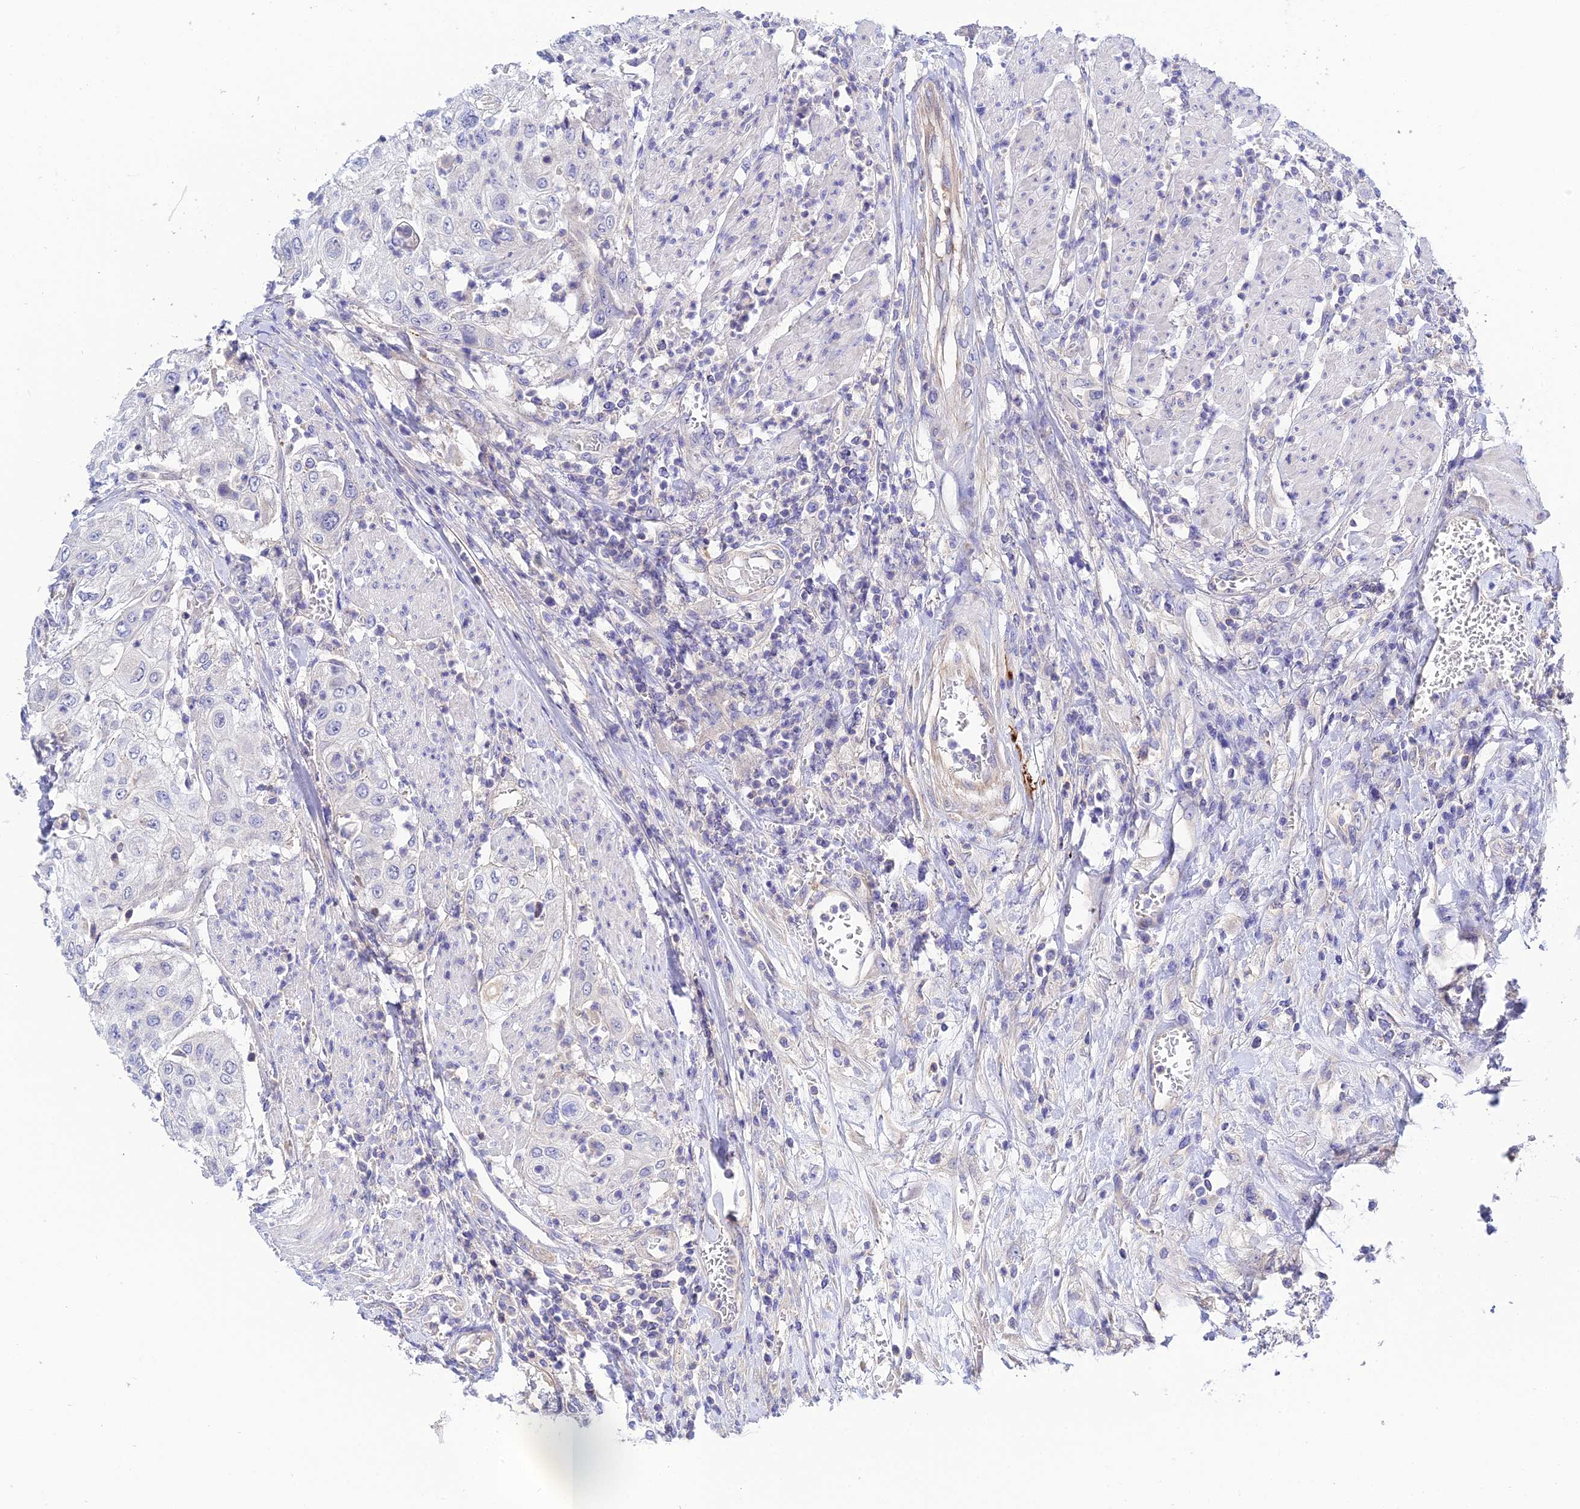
{"staining": {"intensity": "negative", "quantity": "none", "location": "none"}, "tissue": "urothelial cancer", "cell_type": "Tumor cells", "image_type": "cancer", "snomed": [{"axis": "morphology", "description": "Urothelial carcinoma, High grade"}, {"axis": "topography", "description": "Urinary bladder"}], "caption": "A histopathology image of urothelial cancer stained for a protein demonstrates no brown staining in tumor cells. (DAB (3,3'-diaminobenzidine) immunohistochemistry, high magnification).", "gene": "APOBEC3H", "patient": {"sex": "female", "age": 79}}